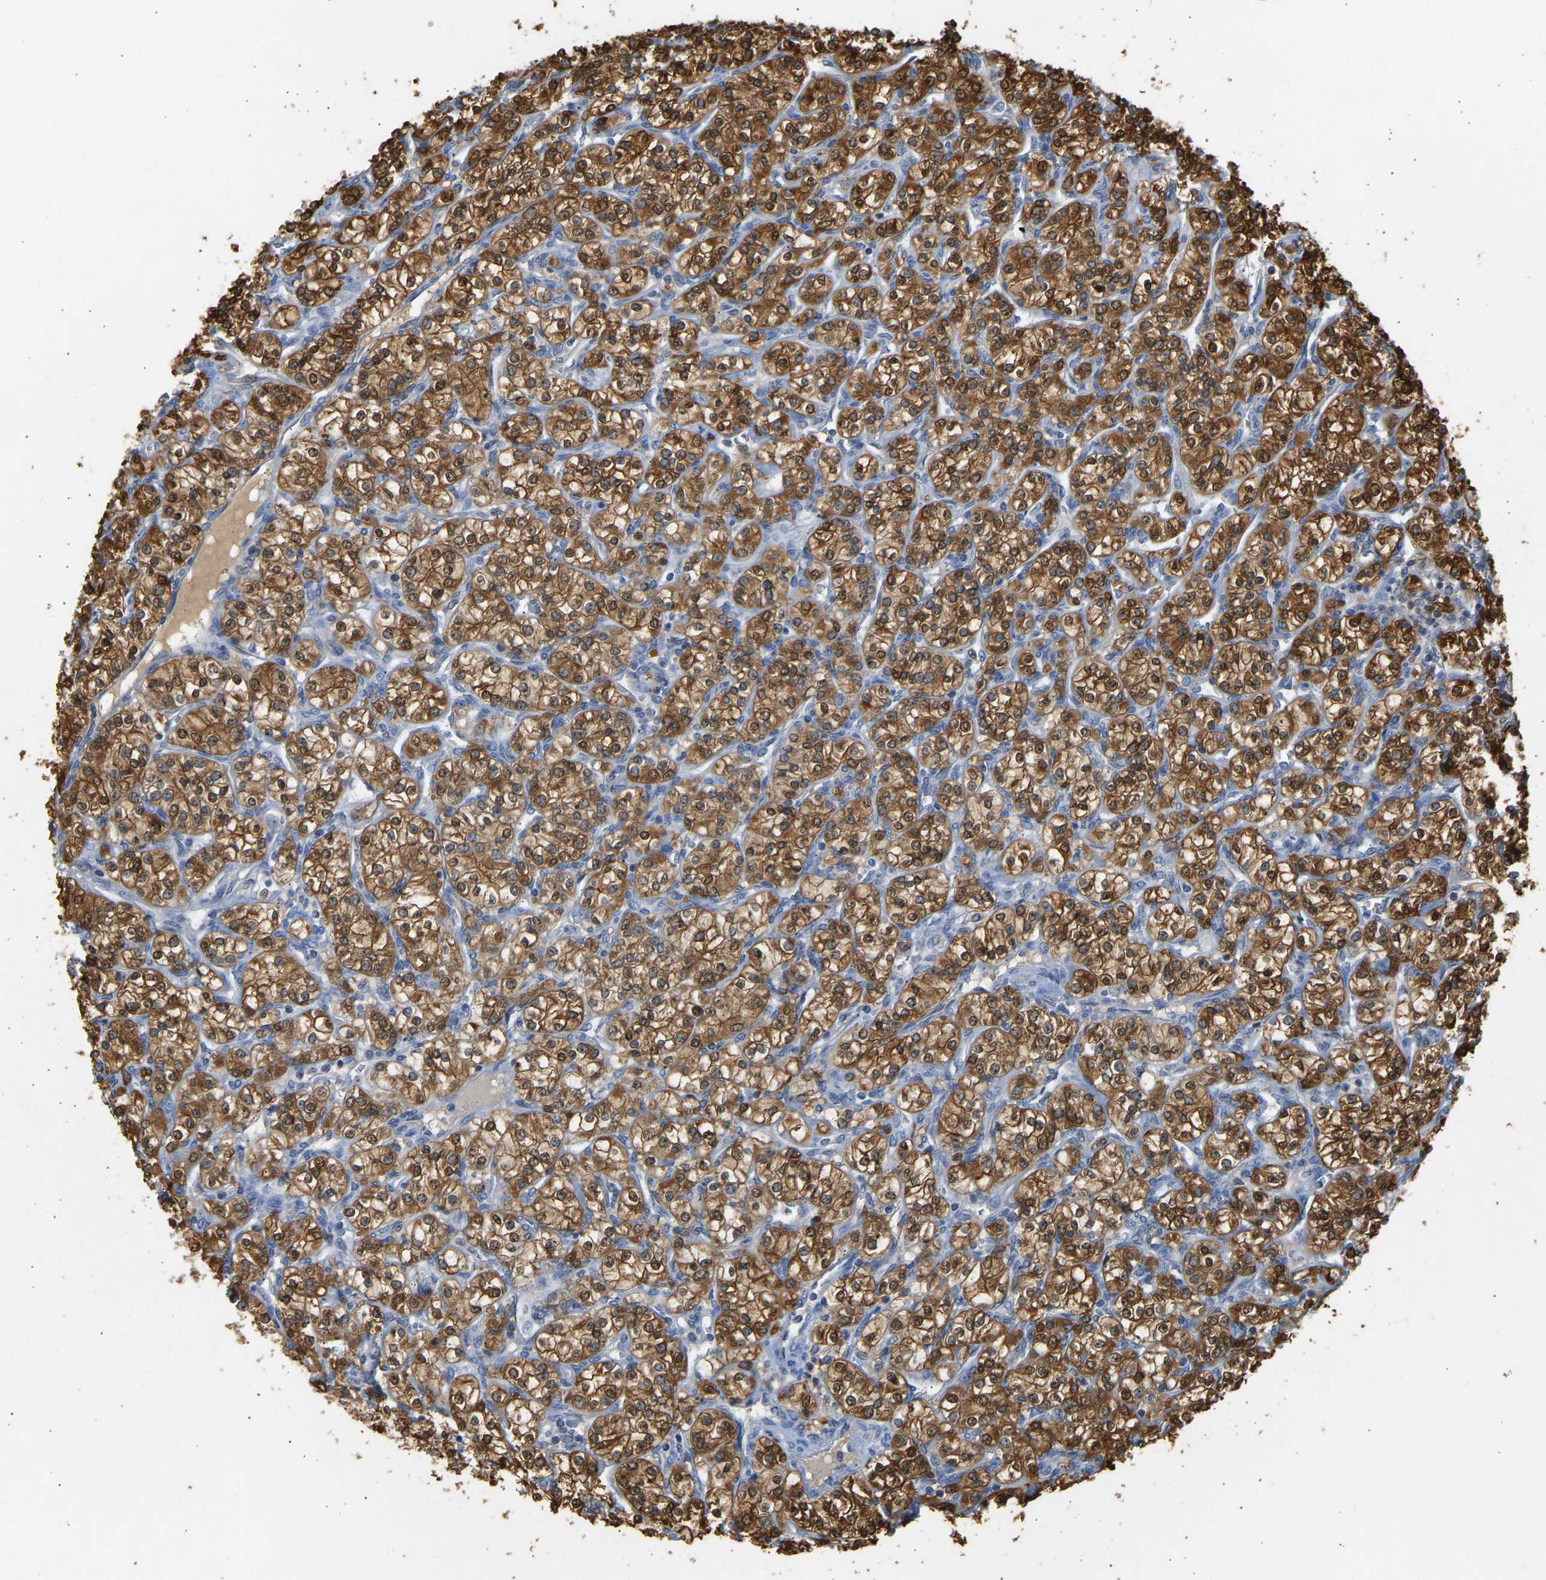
{"staining": {"intensity": "strong", "quantity": ">75%", "location": "cytoplasmic/membranous"}, "tissue": "renal cancer", "cell_type": "Tumor cells", "image_type": "cancer", "snomed": [{"axis": "morphology", "description": "Adenocarcinoma, NOS"}, {"axis": "topography", "description": "Kidney"}], "caption": "Protein staining of renal cancer (adenocarcinoma) tissue exhibits strong cytoplasmic/membranous staining in about >75% of tumor cells. The staining is performed using DAB (3,3'-diaminobenzidine) brown chromogen to label protein expression. The nuclei are counter-stained blue using hematoxylin.", "gene": "ENO1", "patient": {"sex": "male", "age": 77}}